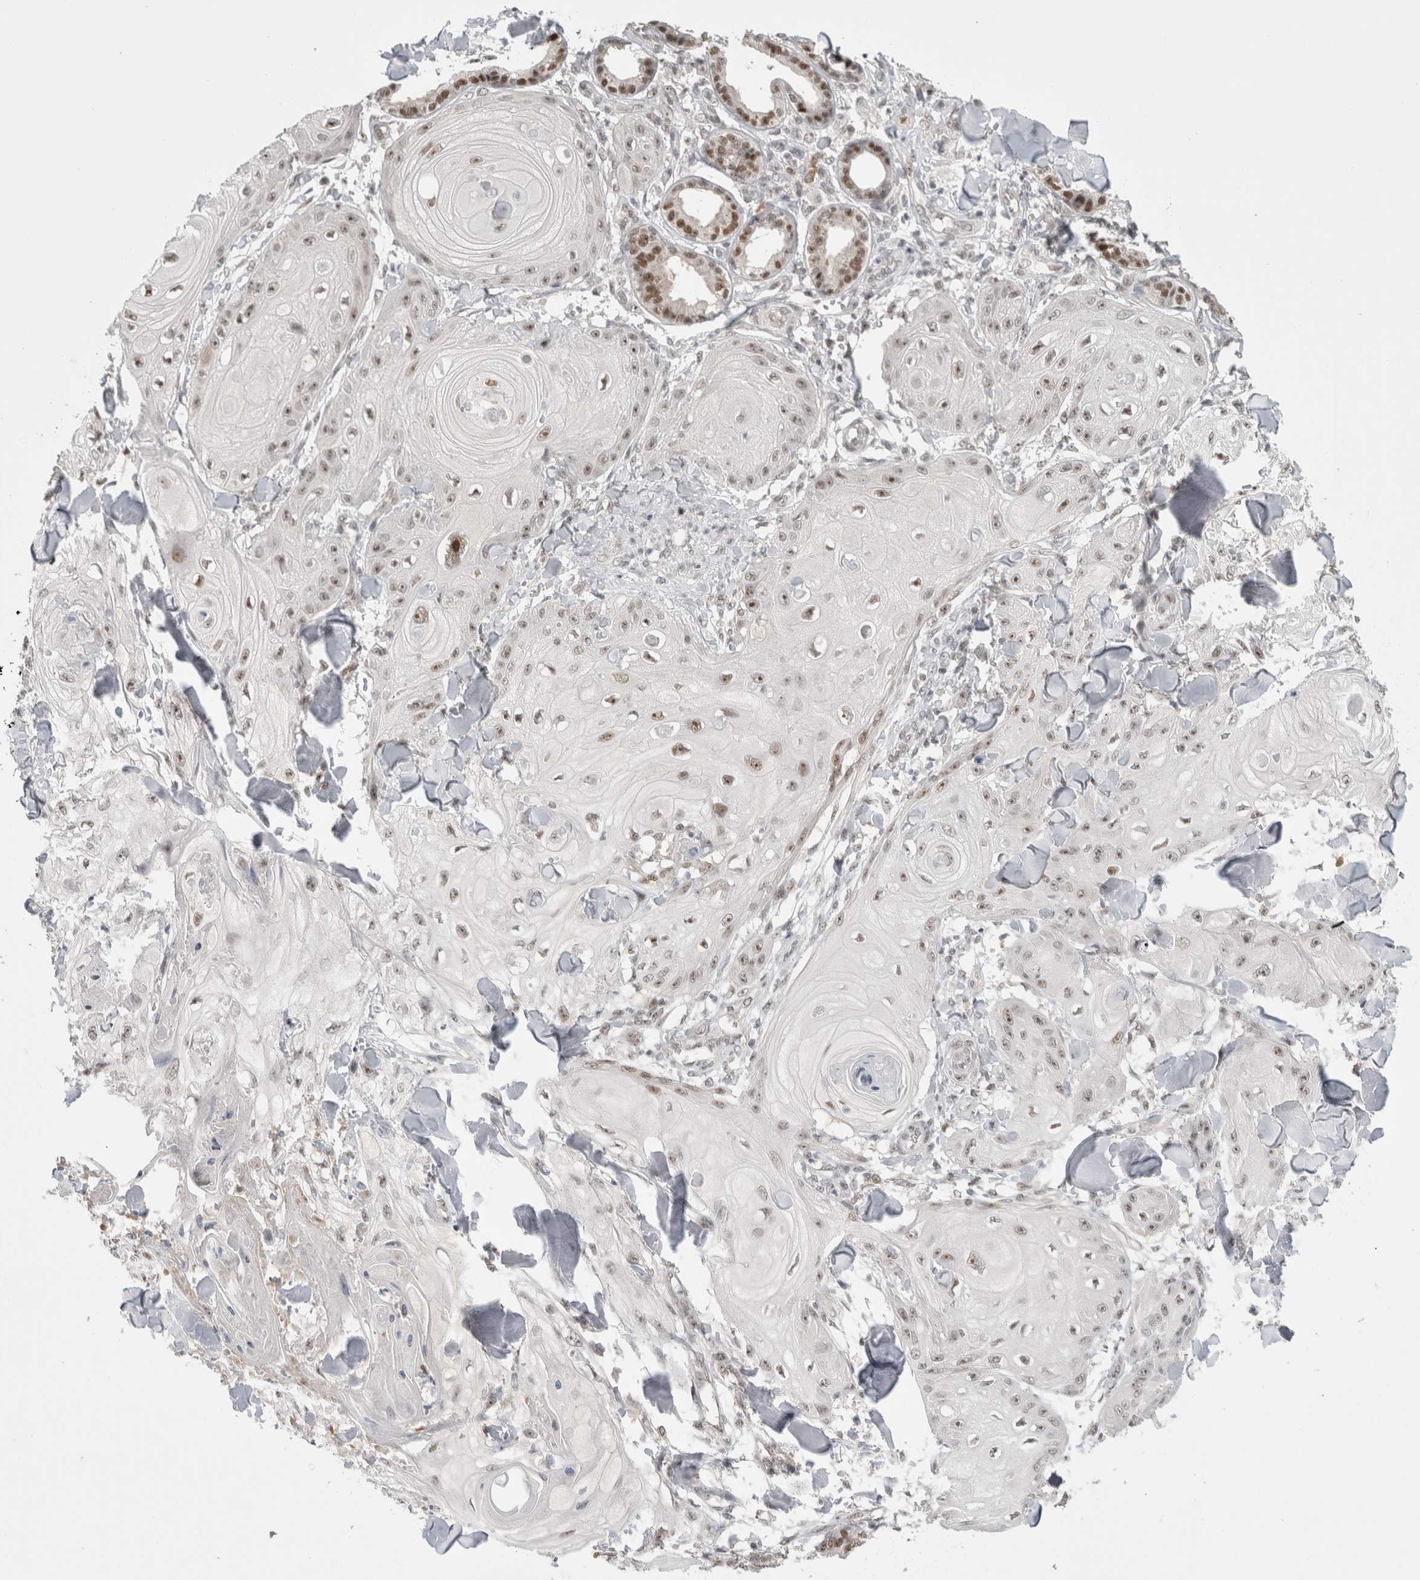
{"staining": {"intensity": "weak", "quantity": ">75%", "location": "nuclear"}, "tissue": "skin cancer", "cell_type": "Tumor cells", "image_type": "cancer", "snomed": [{"axis": "morphology", "description": "Squamous cell carcinoma, NOS"}, {"axis": "topography", "description": "Skin"}], "caption": "Protein staining demonstrates weak nuclear positivity in about >75% of tumor cells in skin cancer (squamous cell carcinoma). (DAB IHC, brown staining for protein, blue staining for nuclei).", "gene": "ZNF24", "patient": {"sex": "male", "age": 74}}